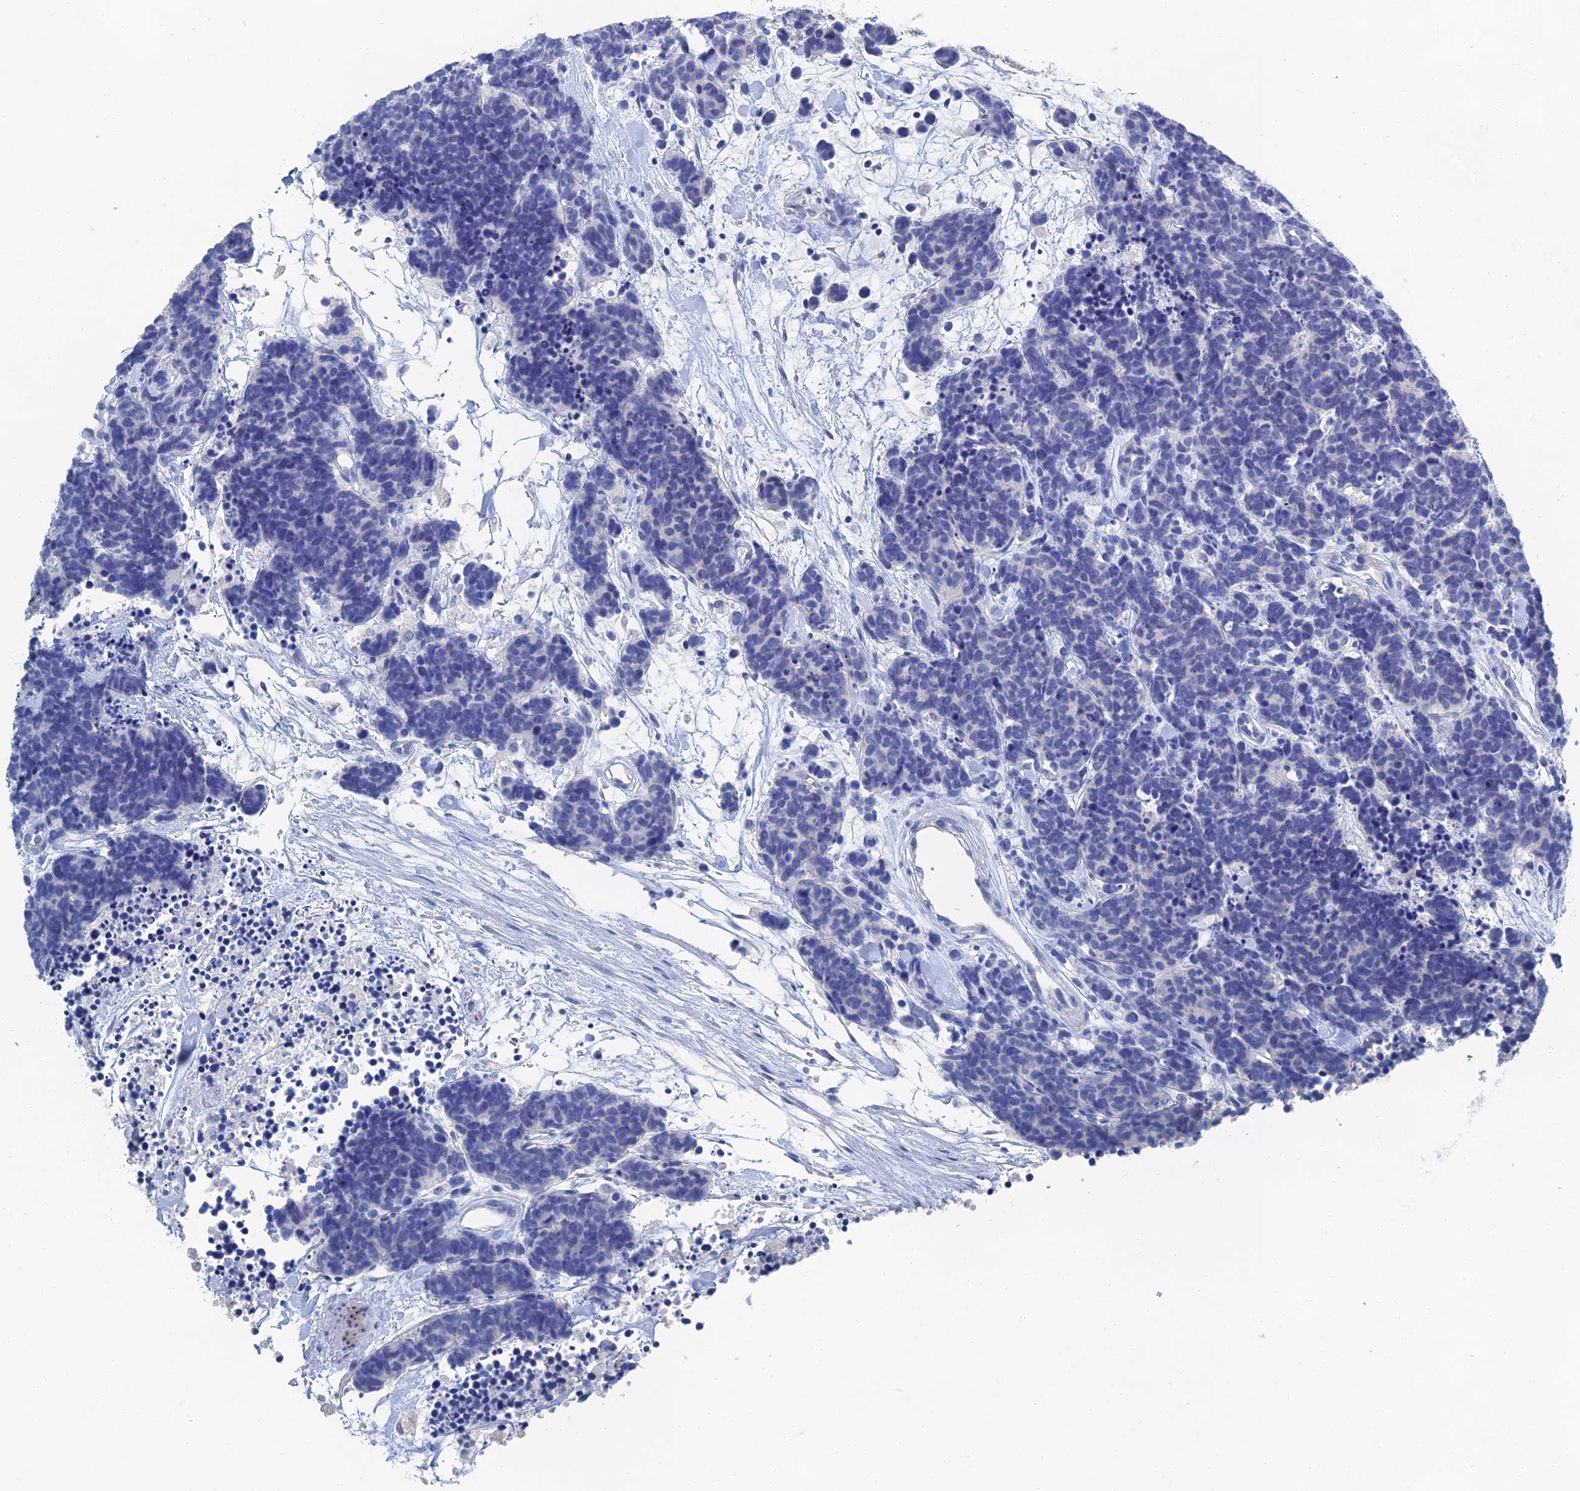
{"staining": {"intensity": "negative", "quantity": "none", "location": "none"}, "tissue": "carcinoid", "cell_type": "Tumor cells", "image_type": "cancer", "snomed": [{"axis": "morphology", "description": "Carcinoma, NOS"}, {"axis": "morphology", "description": "Carcinoid, malignant, NOS"}, {"axis": "topography", "description": "Urinary bladder"}], "caption": "Immunohistochemistry photomicrograph of neoplastic tissue: human carcinoid stained with DAB (3,3'-diaminobenzidine) reveals no significant protein positivity in tumor cells.", "gene": "GFAP", "patient": {"sex": "male", "age": 57}}